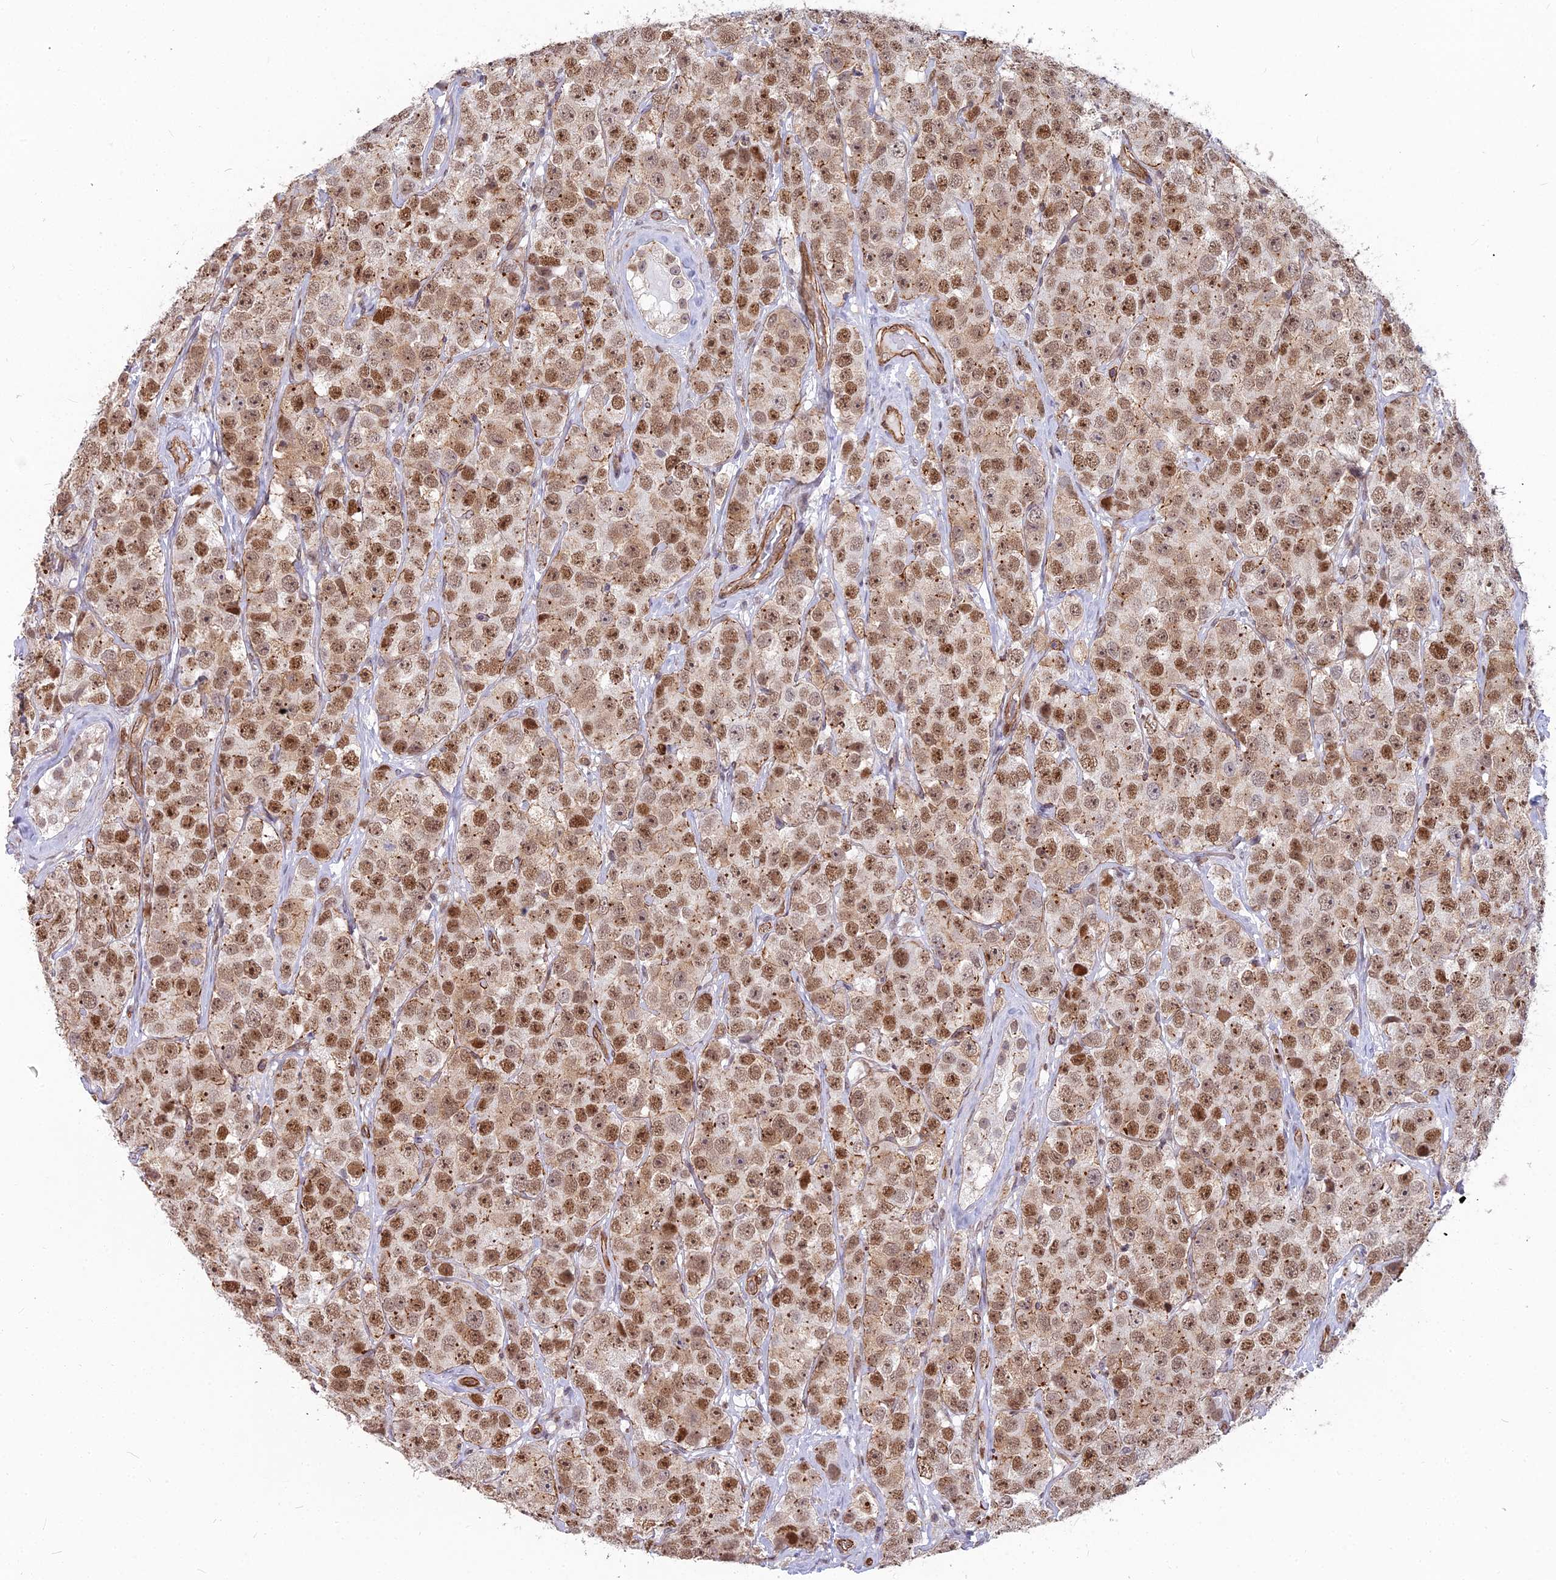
{"staining": {"intensity": "moderate", "quantity": ">75%", "location": "nuclear"}, "tissue": "testis cancer", "cell_type": "Tumor cells", "image_type": "cancer", "snomed": [{"axis": "morphology", "description": "Seminoma, NOS"}, {"axis": "topography", "description": "Testis"}], "caption": "Immunohistochemical staining of testis cancer exhibits medium levels of moderate nuclear staining in approximately >75% of tumor cells.", "gene": "YJU2", "patient": {"sex": "male", "age": 28}}